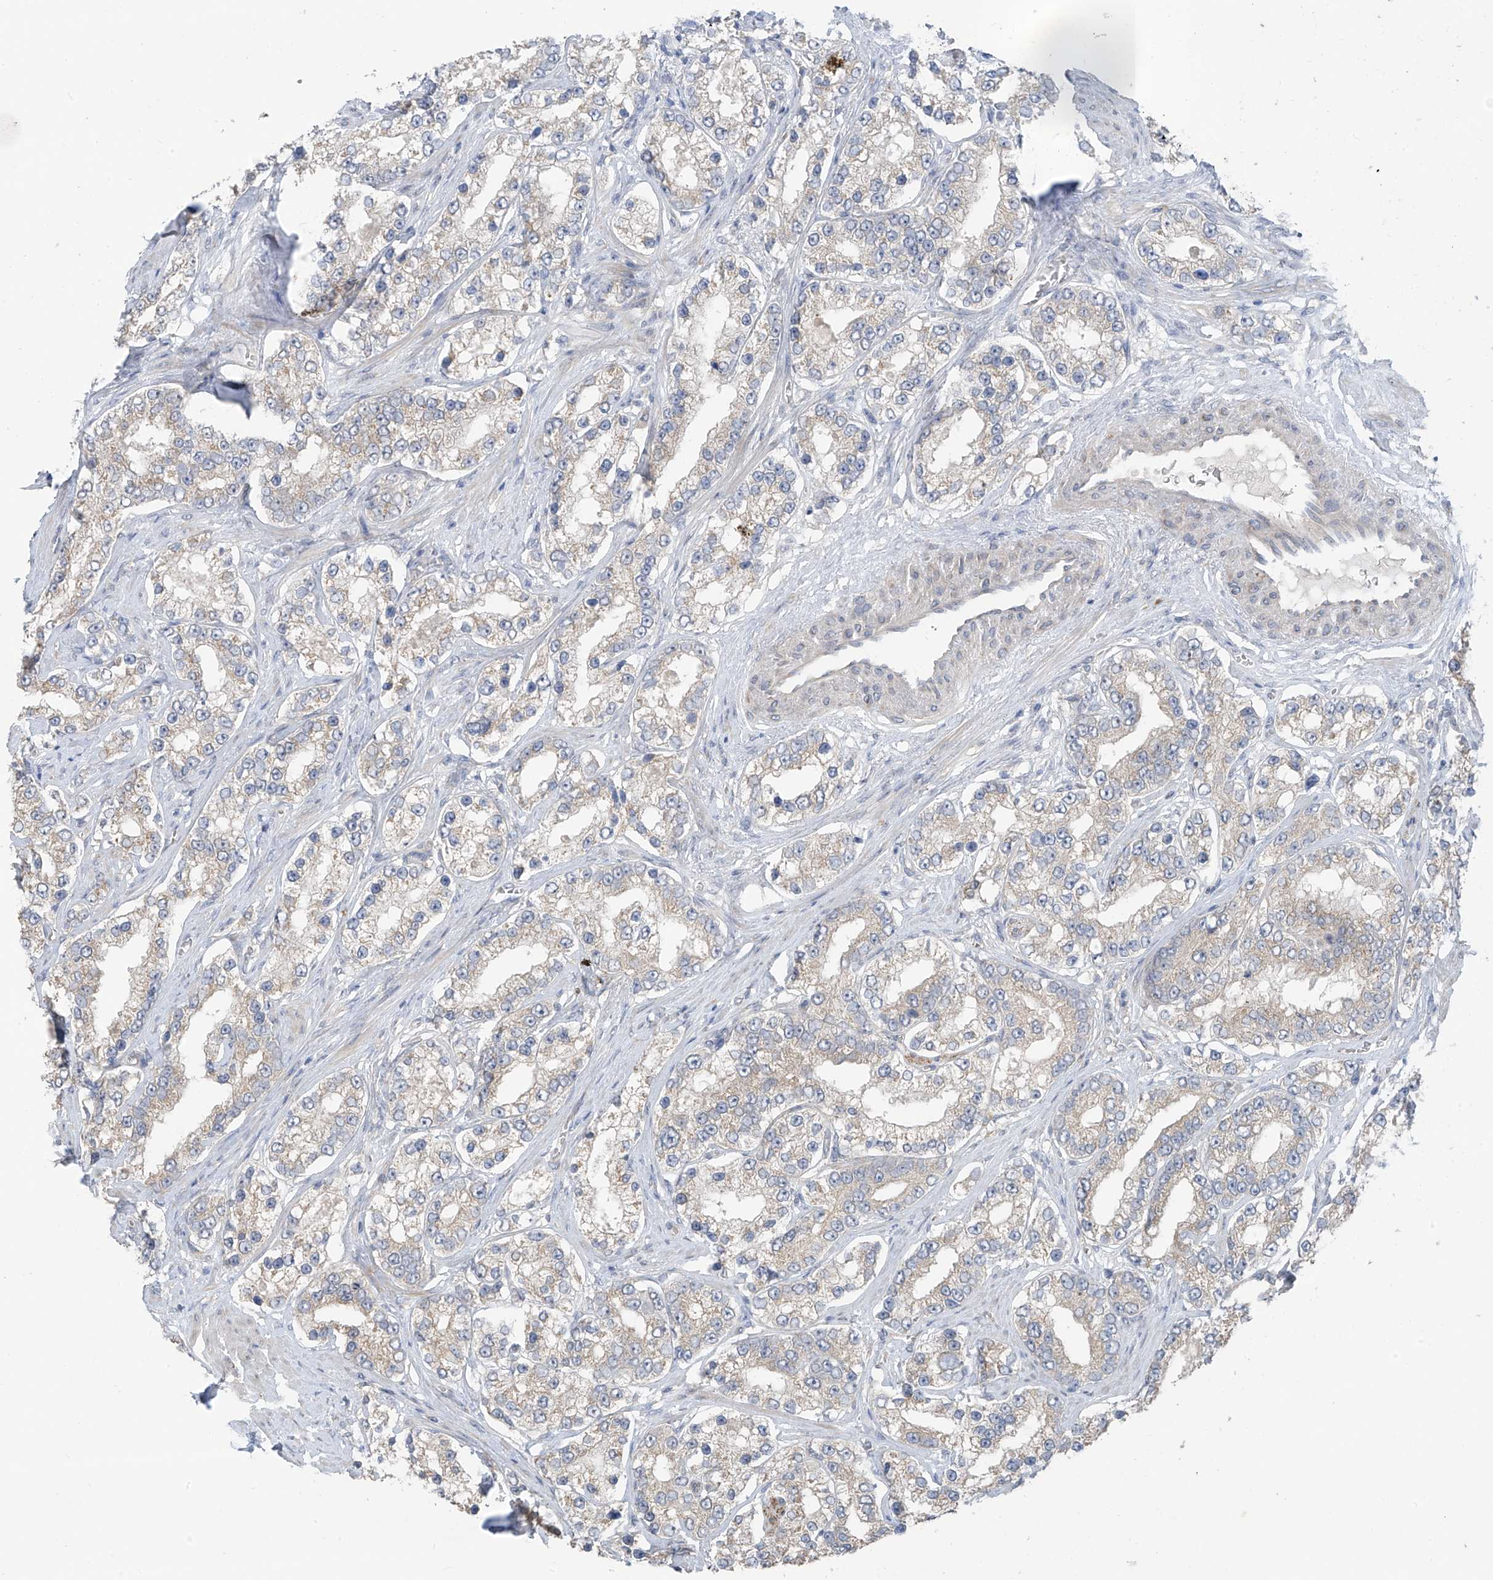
{"staining": {"intensity": "negative", "quantity": "none", "location": "none"}, "tissue": "prostate cancer", "cell_type": "Tumor cells", "image_type": "cancer", "snomed": [{"axis": "morphology", "description": "Normal tissue, NOS"}, {"axis": "morphology", "description": "Adenocarcinoma, High grade"}, {"axis": "topography", "description": "Prostate"}], "caption": "This micrograph is of prostate cancer (high-grade adenocarcinoma) stained with IHC to label a protein in brown with the nuclei are counter-stained blue. There is no staining in tumor cells.", "gene": "NALCN", "patient": {"sex": "male", "age": 83}}